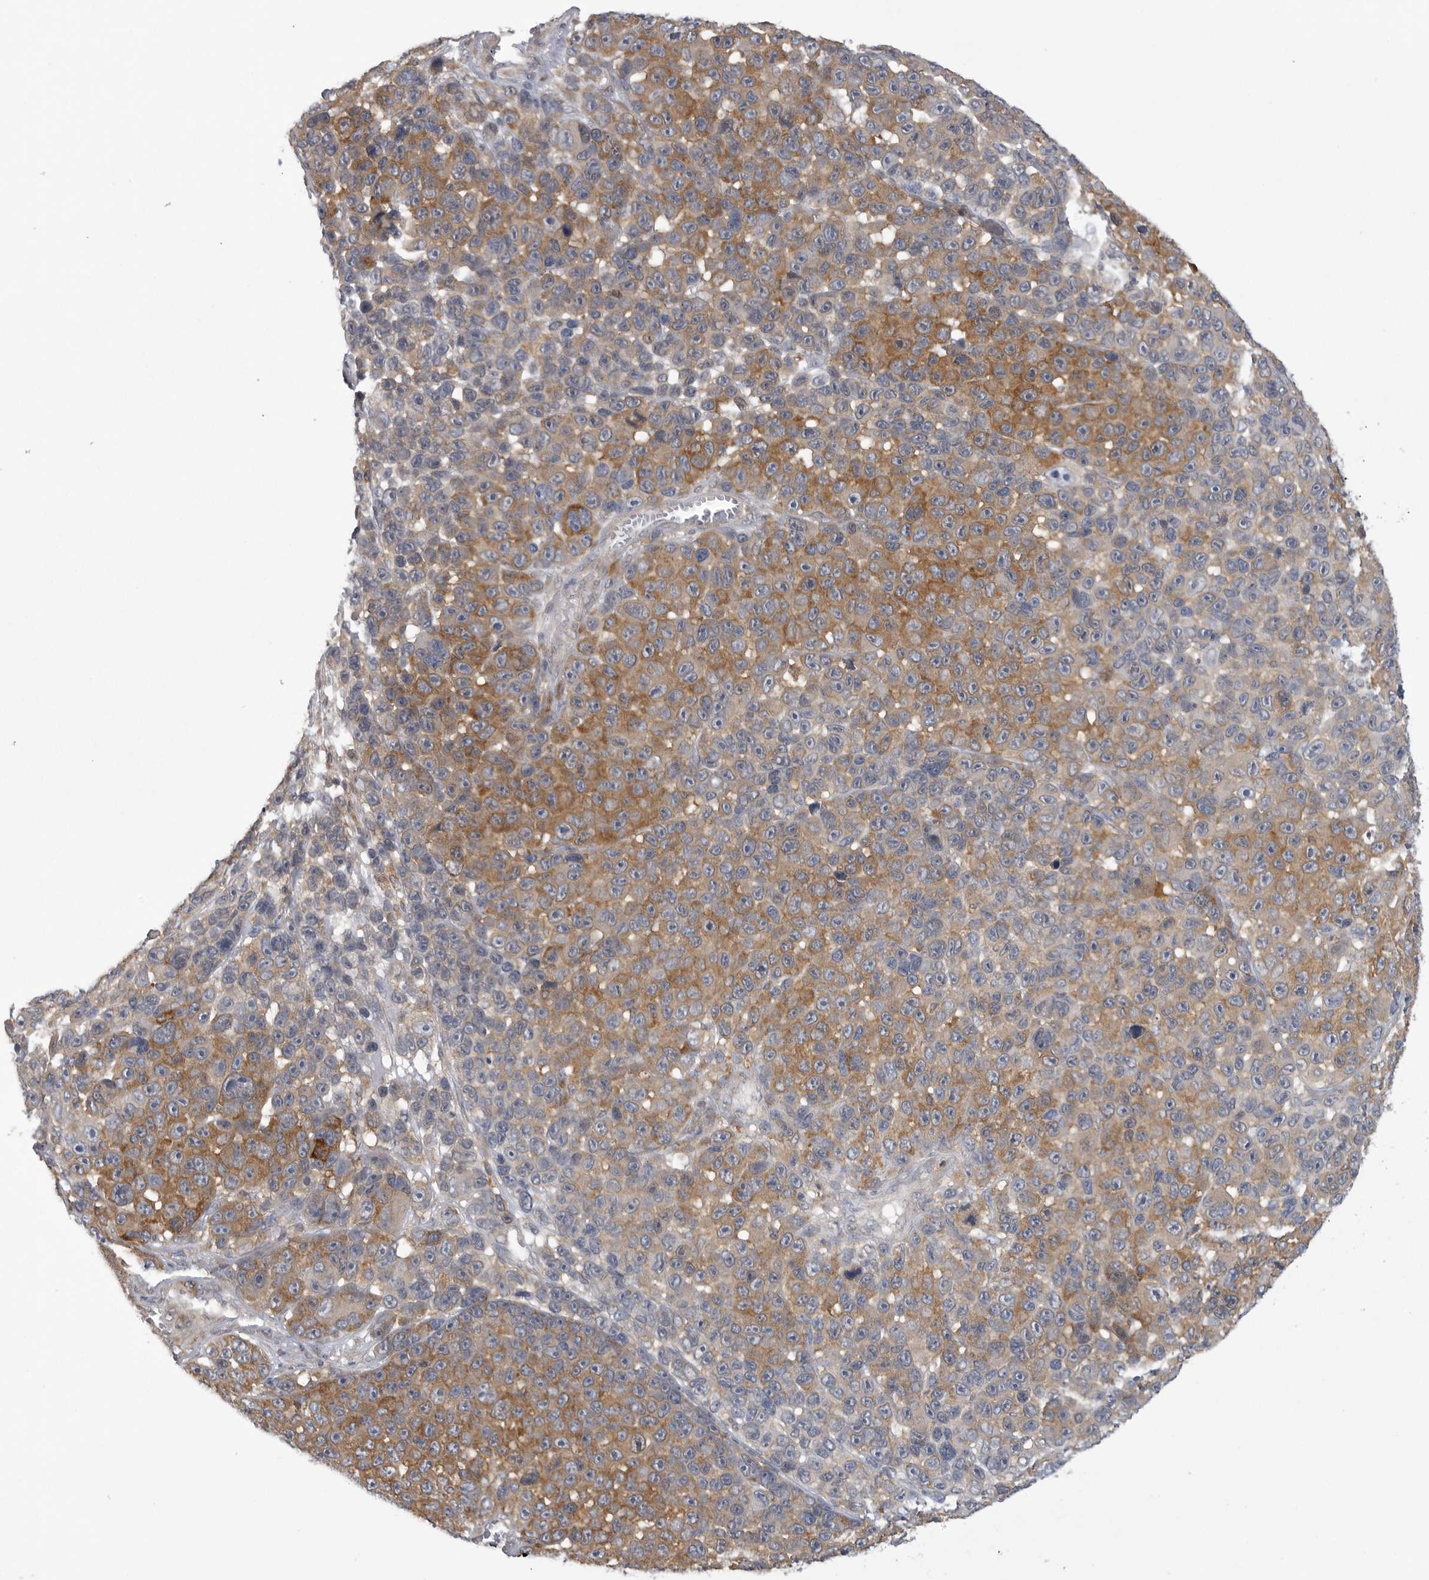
{"staining": {"intensity": "moderate", "quantity": ">75%", "location": "cytoplasmic/membranous"}, "tissue": "melanoma", "cell_type": "Tumor cells", "image_type": "cancer", "snomed": [{"axis": "morphology", "description": "Malignant melanoma, NOS"}, {"axis": "topography", "description": "Skin"}], "caption": "High-magnification brightfield microscopy of melanoma stained with DAB (3,3'-diaminobenzidine) (brown) and counterstained with hematoxylin (blue). tumor cells exhibit moderate cytoplasmic/membranous expression is seen in about>75% of cells.", "gene": "CACYBP", "patient": {"sex": "male", "age": 53}}